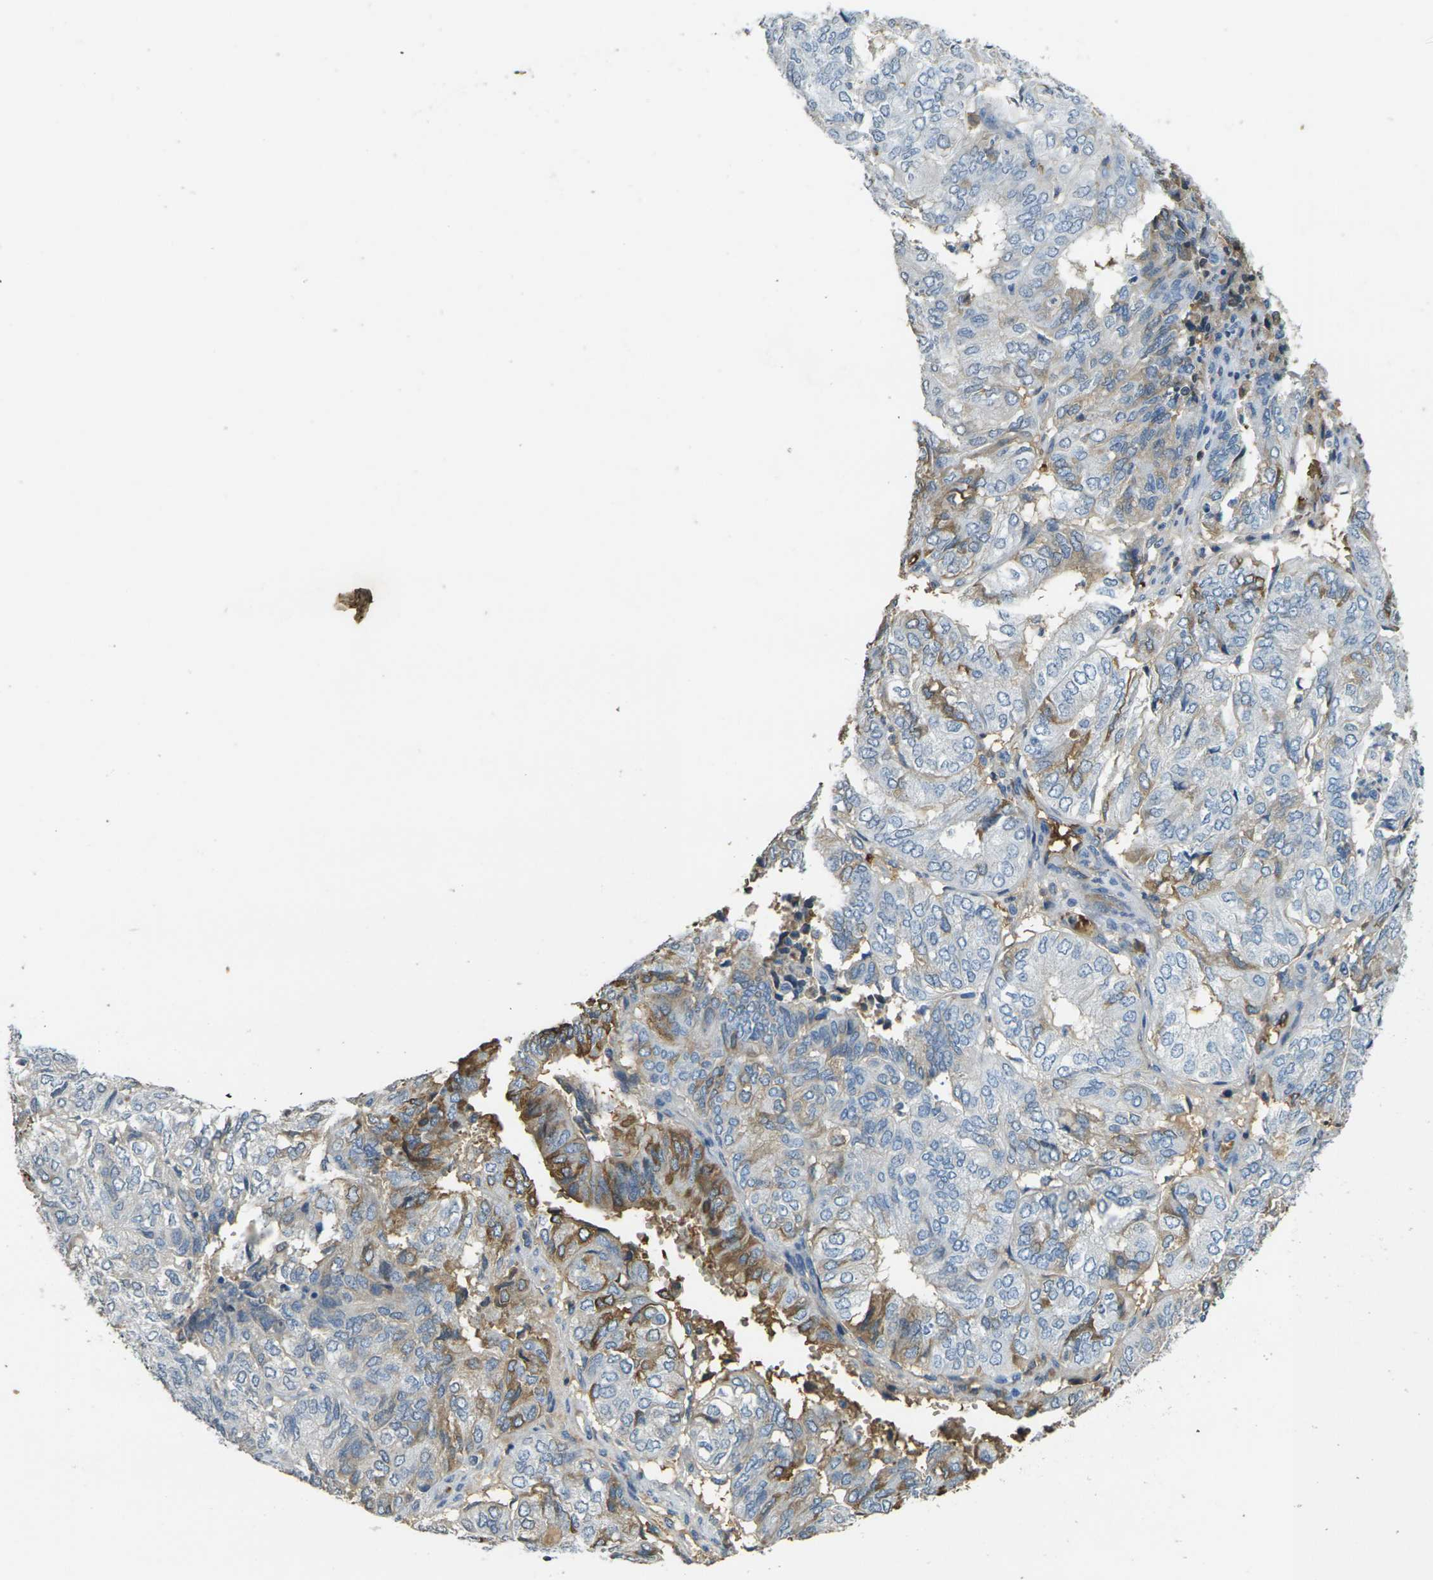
{"staining": {"intensity": "moderate", "quantity": "<25%", "location": "cytoplasmic/membranous"}, "tissue": "endometrial cancer", "cell_type": "Tumor cells", "image_type": "cancer", "snomed": [{"axis": "morphology", "description": "Adenocarcinoma, NOS"}, {"axis": "topography", "description": "Uterus"}], "caption": "Tumor cells show low levels of moderate cytoplasmic/membranous expression in about <25% of cells in human endometrial adenocarcinoma. (brown staining indicates protein expression, while blue staining denotes nuclei).", "gene": "HBB", "patient": {"sex": "female", "age": 60}}